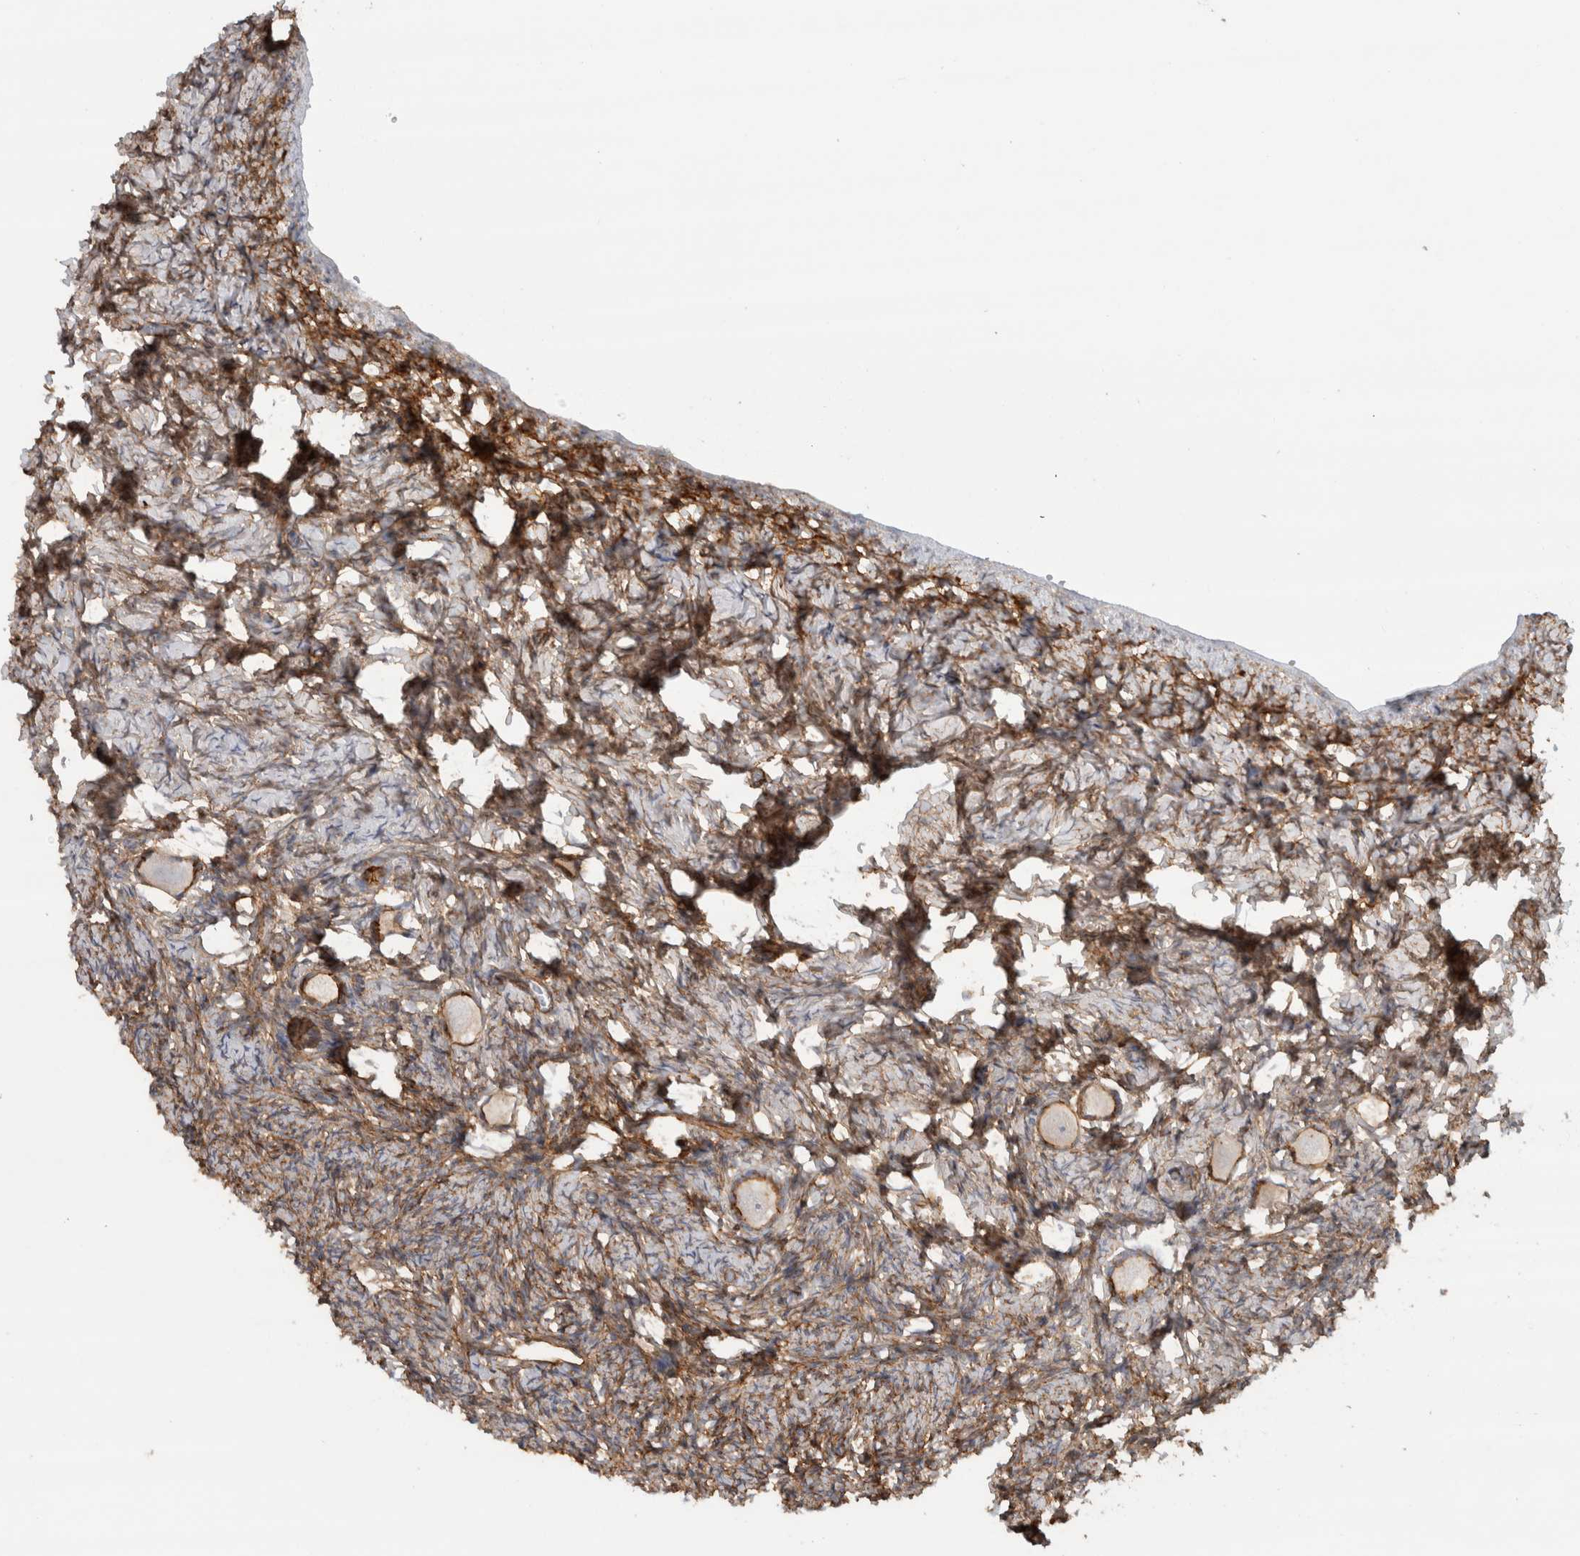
{"staining": {"intensity": "strong", "quantity": ">75%", "location": "cytoplasmic/membranous"}, "tissue": "ovary", "cell_type": "Follicle cells", "image_type": "normal", "snomed": [{"axis": "morphology", "description": "Normal tissue, NOS"}, {"axis": "topography", "description": "Ovary"}], "caption": "A high amount of strong cytoplasmic/membranous staining is present in about >75% of follicle cells in normal ovary. (DAB (3,3'-diaminobenzidine) = brown stain, brightfield microscopy at high magnification).", "gene": "AHNAK", "patient": {"sex": "female", "age": 27}}